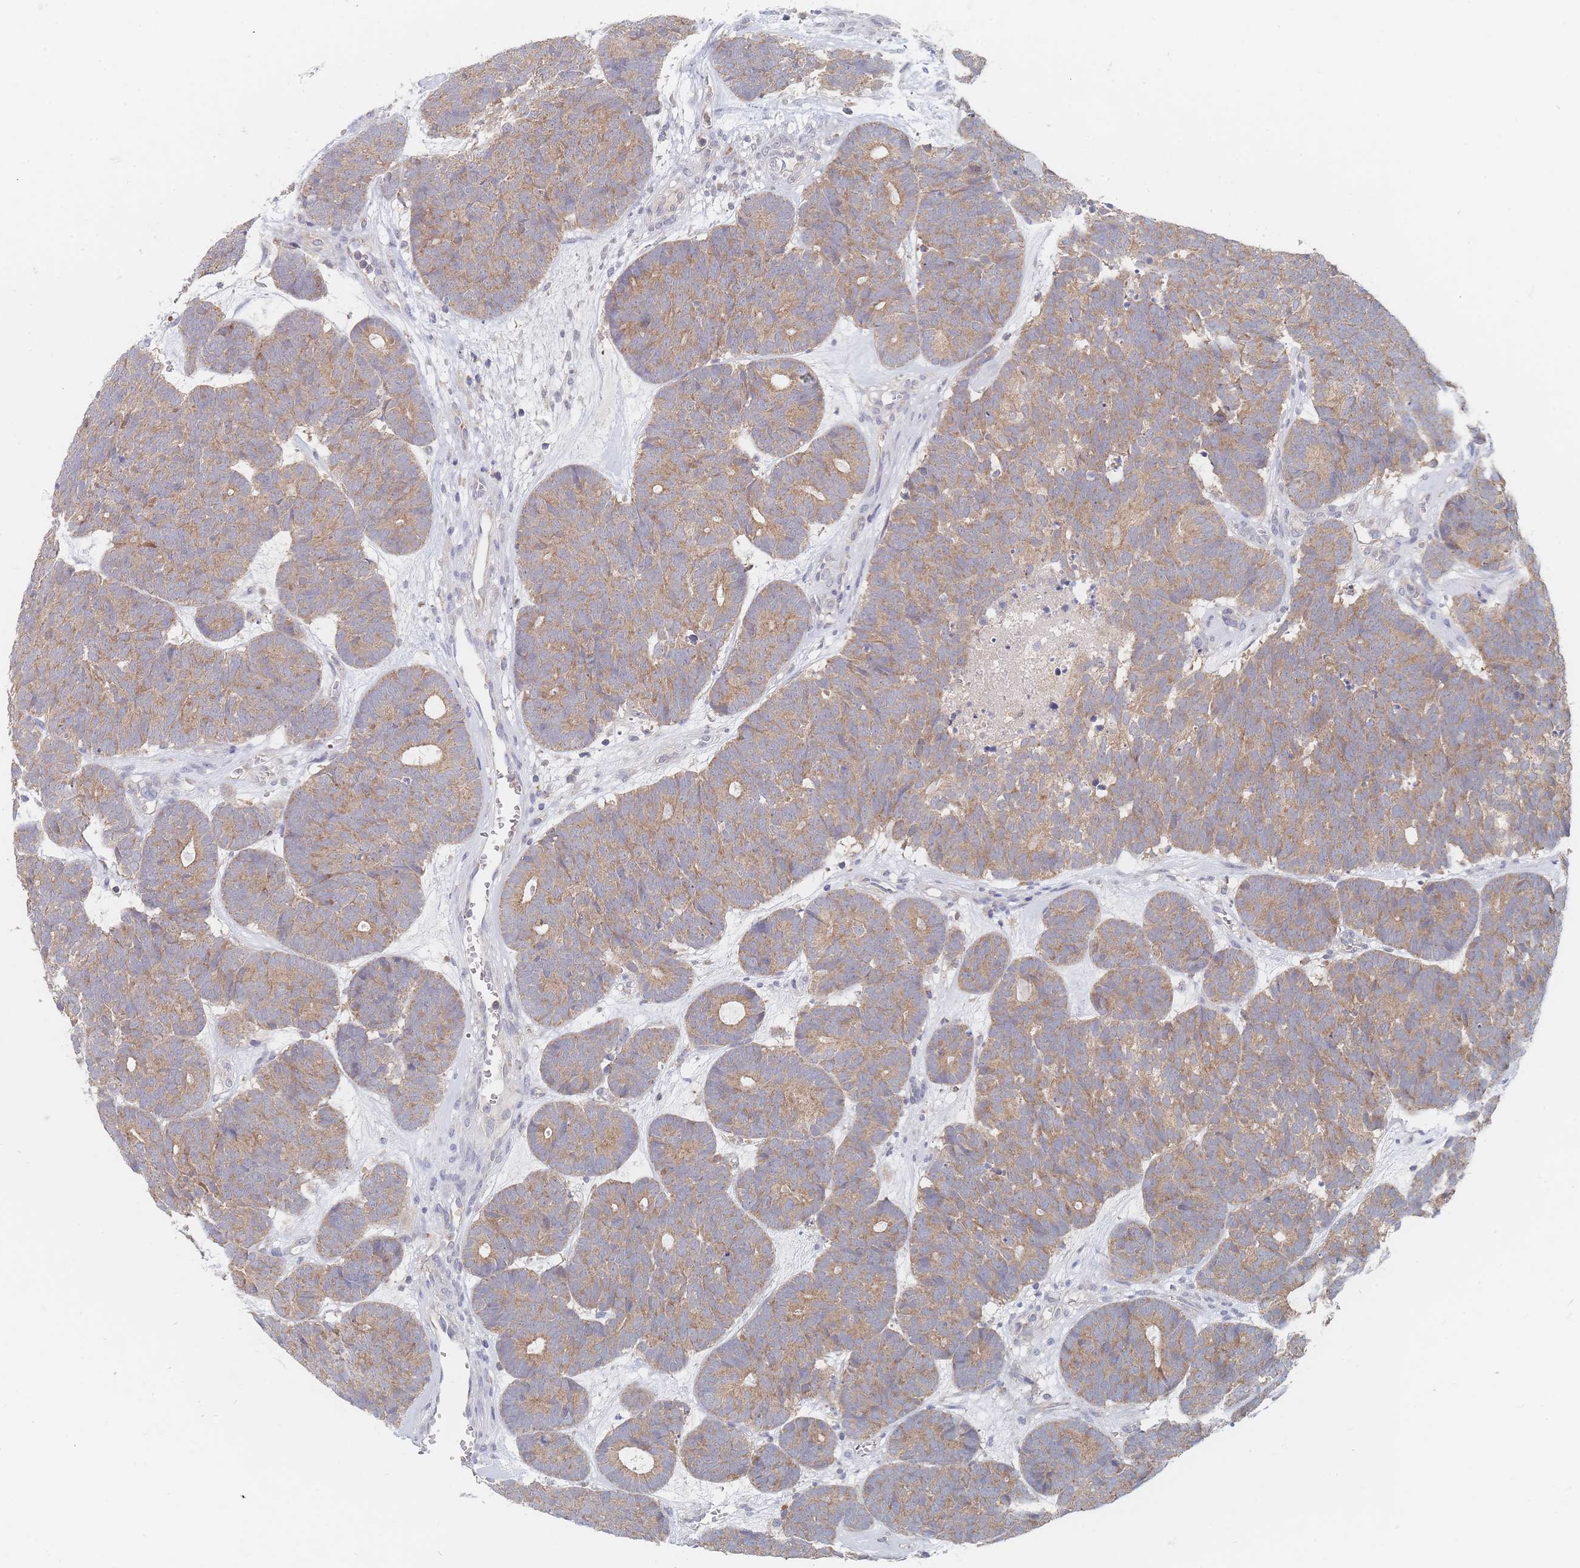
{"staining": {"intensity": "moderate", "quantity": ">75%", "location": "cytoplasmic/membranous"}, "tissue": "head and neck cancer", "cell_type": "Tumor cells", "image_type": "cancer", "snomed": [{"axis": "morphology", "description": "Adenocarcinoma, NOS"}, {"axis": "topography", "description": "Head-Neck"}], "caption": "Head and neck adenocarcinoma stained for a protein shows moderate cytoplasmic/membranous positivity in tumor cells.", "gene": "PPP6C", "patient": {"sex": "female", "age": 81}}